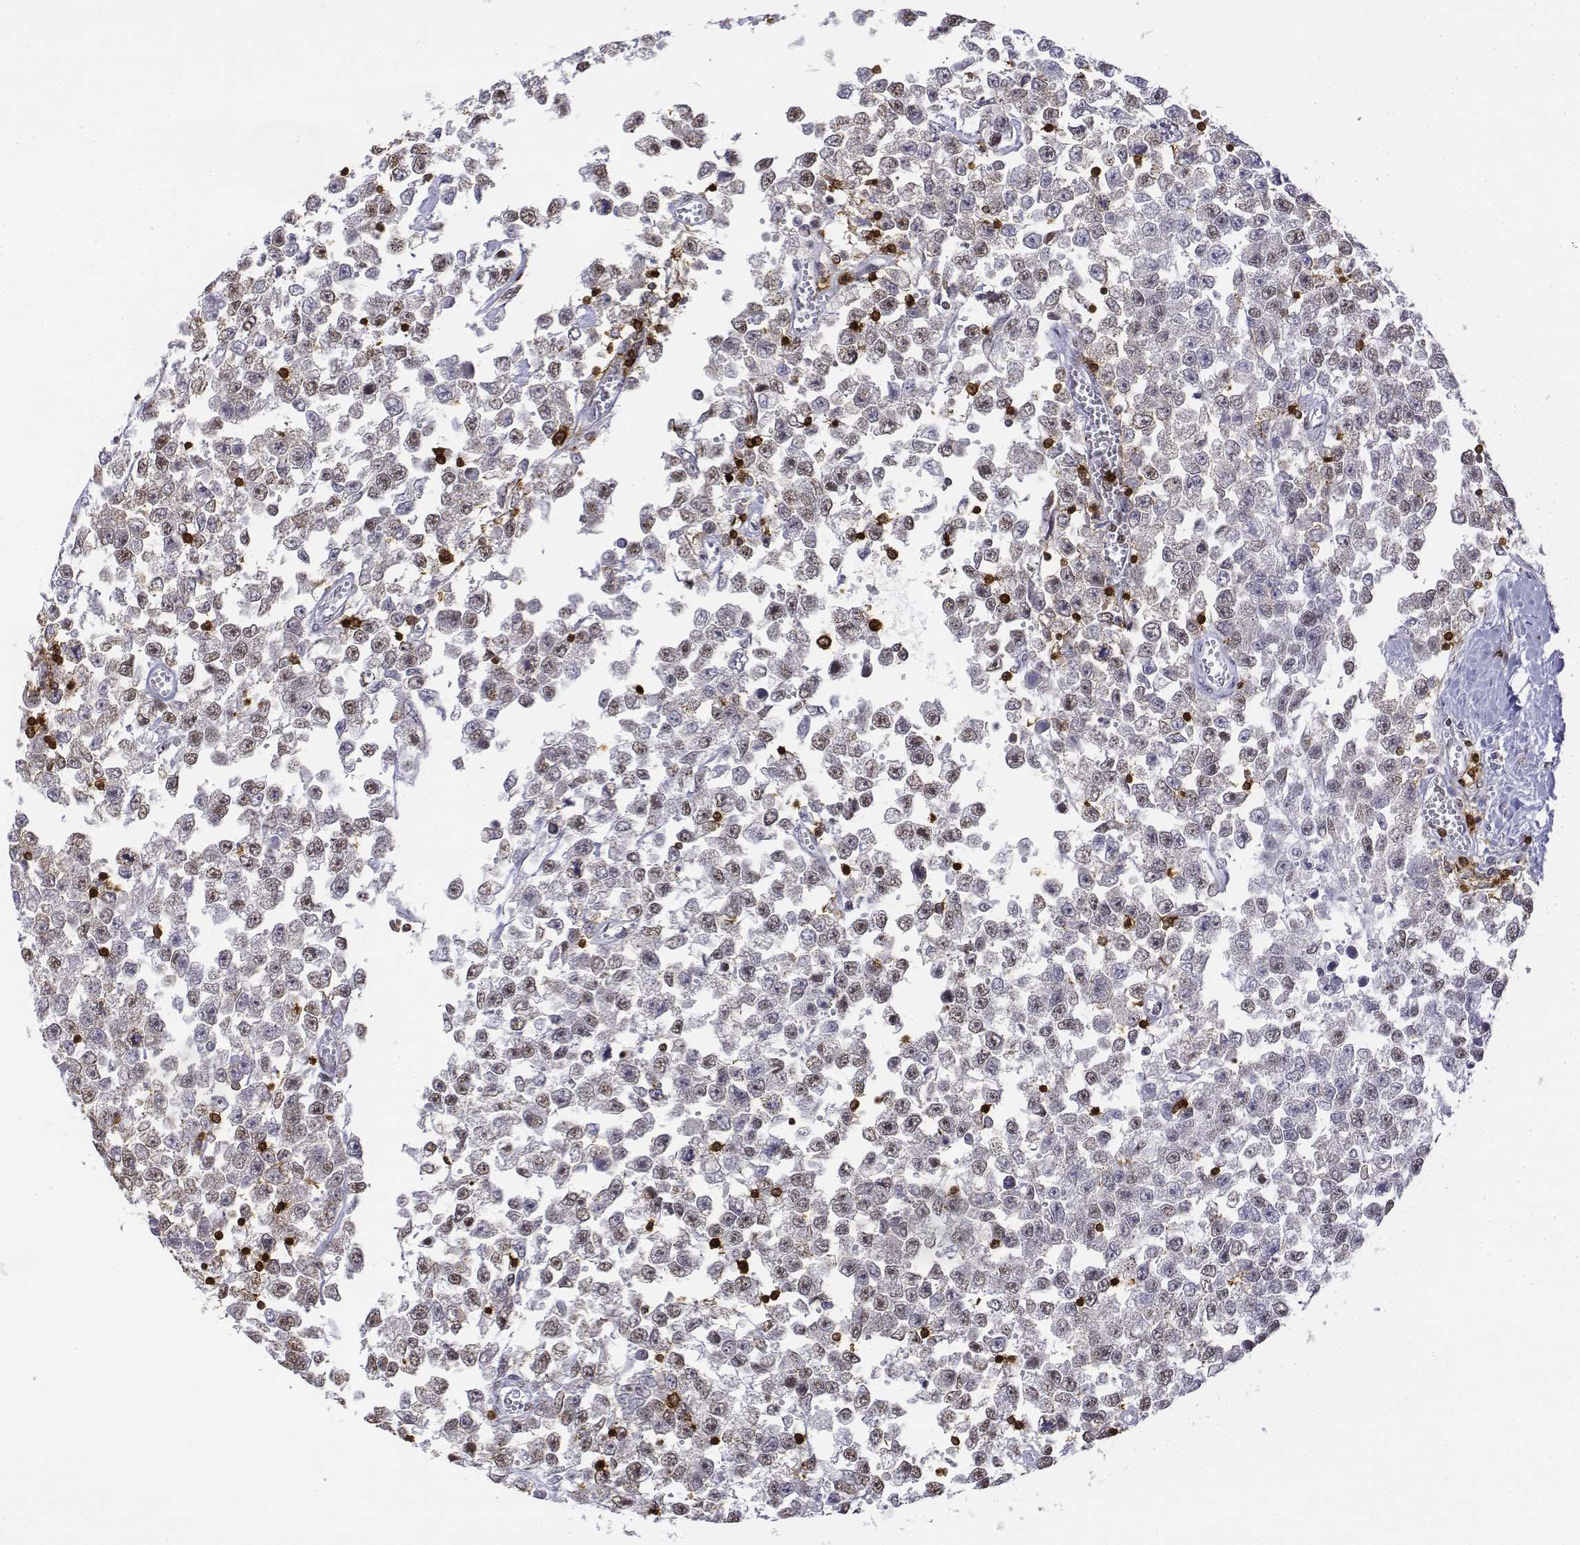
{"staining": {"intensity": "weak", "quantity": "25%-75%", "location": "nuclear"}, "tissue": "testis cancer", "cell_type": "Tumor cells", "image_type": "cancer", "snomed": [{"axis": "morphology", "description": "Seminoma, NOS"}, {"axis": "topography", "description": "Testis"}], "caption": "IHC of testis cancer reveals low levels of weak nuclear positivity in approximately 25%-75% of tumor cells.", "gene": "CD3E", "patient": {"sex": "male", "age": 34}}